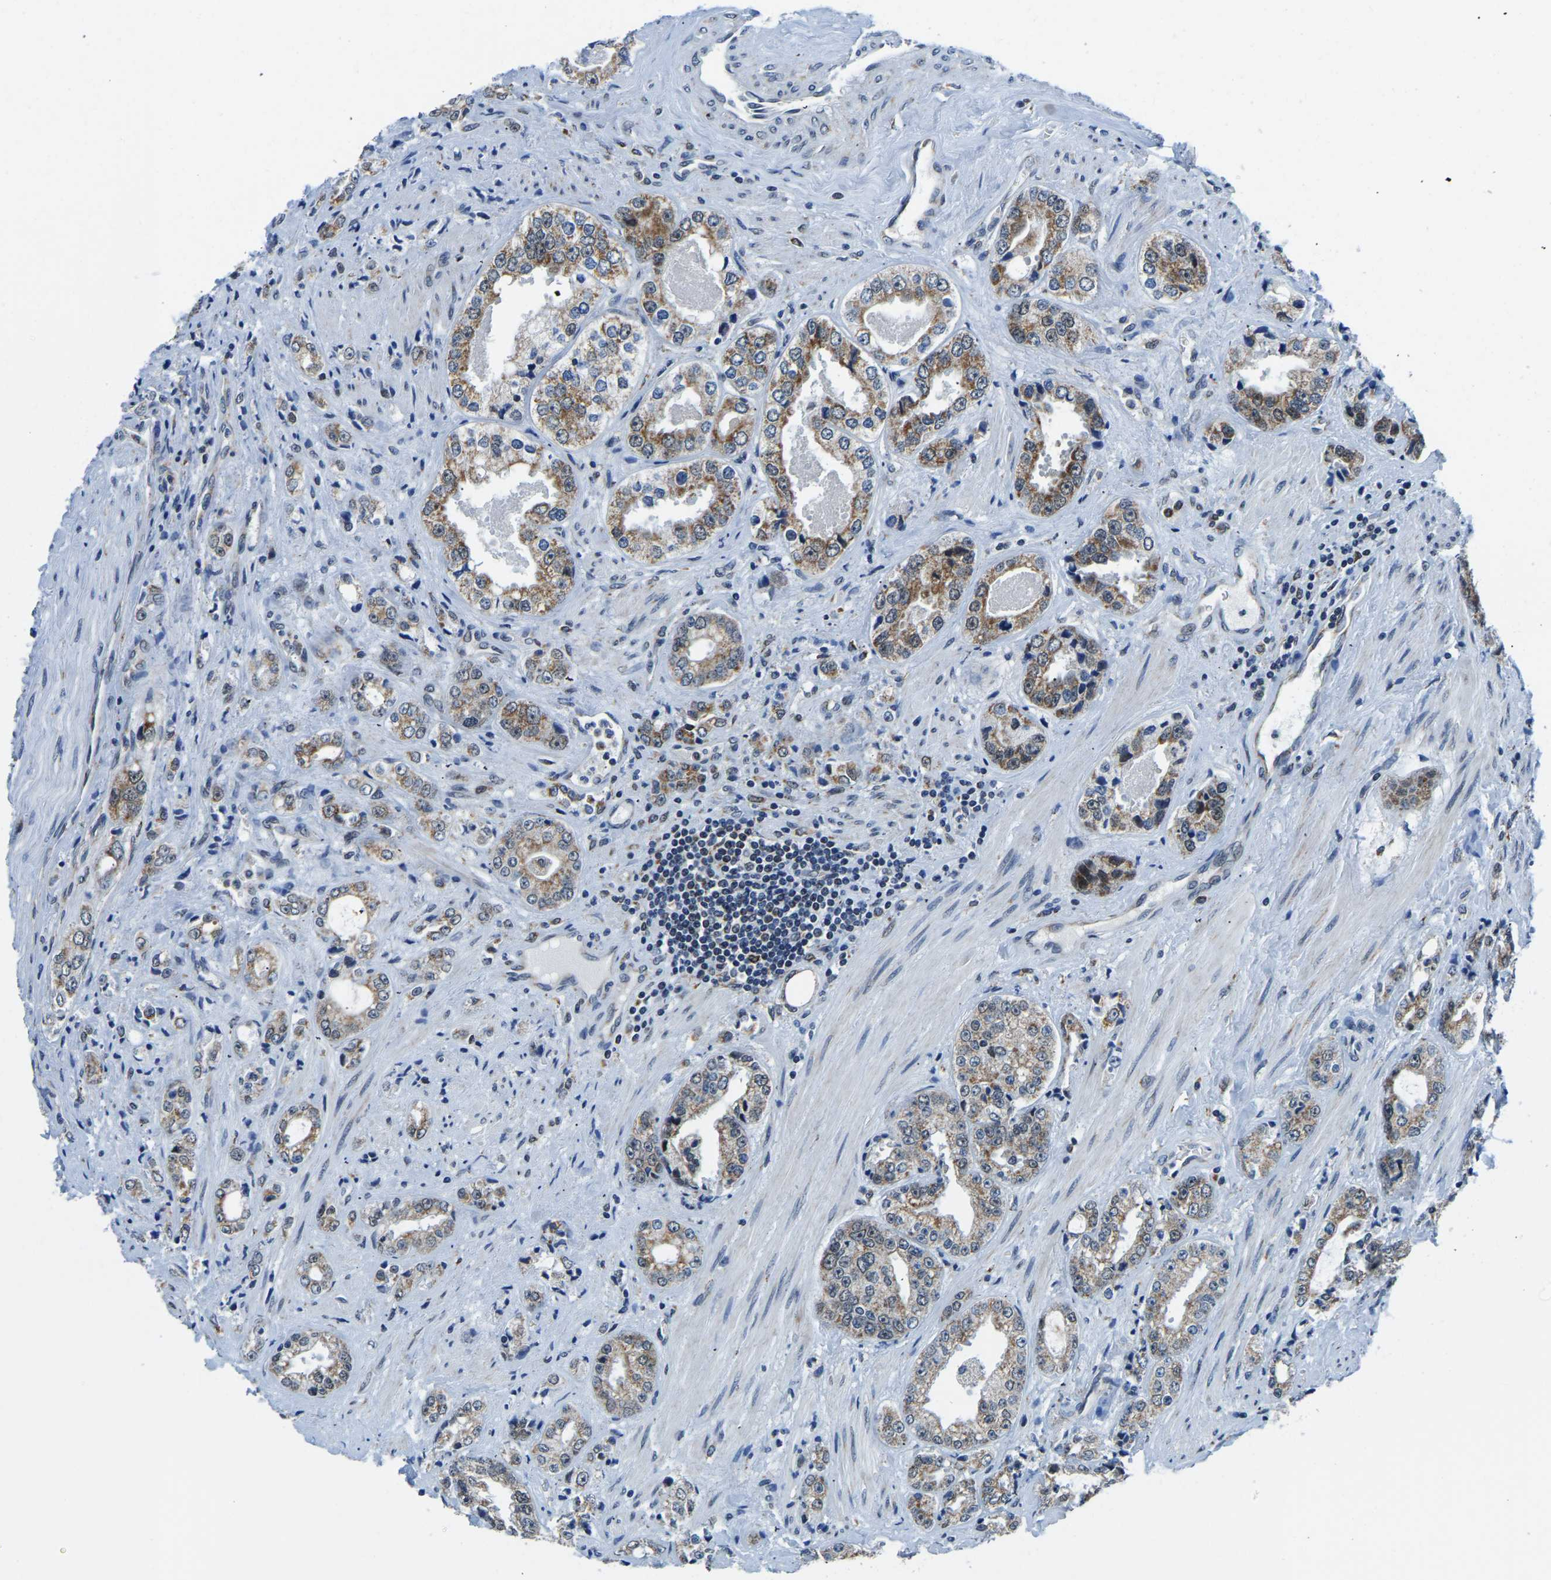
{"staining": {"intensity": "moderate", "quantity": ">75%", "location": "cytoplasmic/membranous"}, "tissue": "prostate cancer", "cell_type": "Tumor cells", "image_type": "cancer", "snomed": [{"axis": "morphology", "description": "Adenocarcinoma, High grade"}, {"axis": "topography", "description": "Prostate"}], "caption": "Adenocarcinoma (high-grade) (prostate) stained with a brown dye exhibits moderate cytoplasmic/membranous positive staining in about >75% of tumor cells.", "gene": "BNIP3L", "patient": {"sex": "male", "age": 61}}